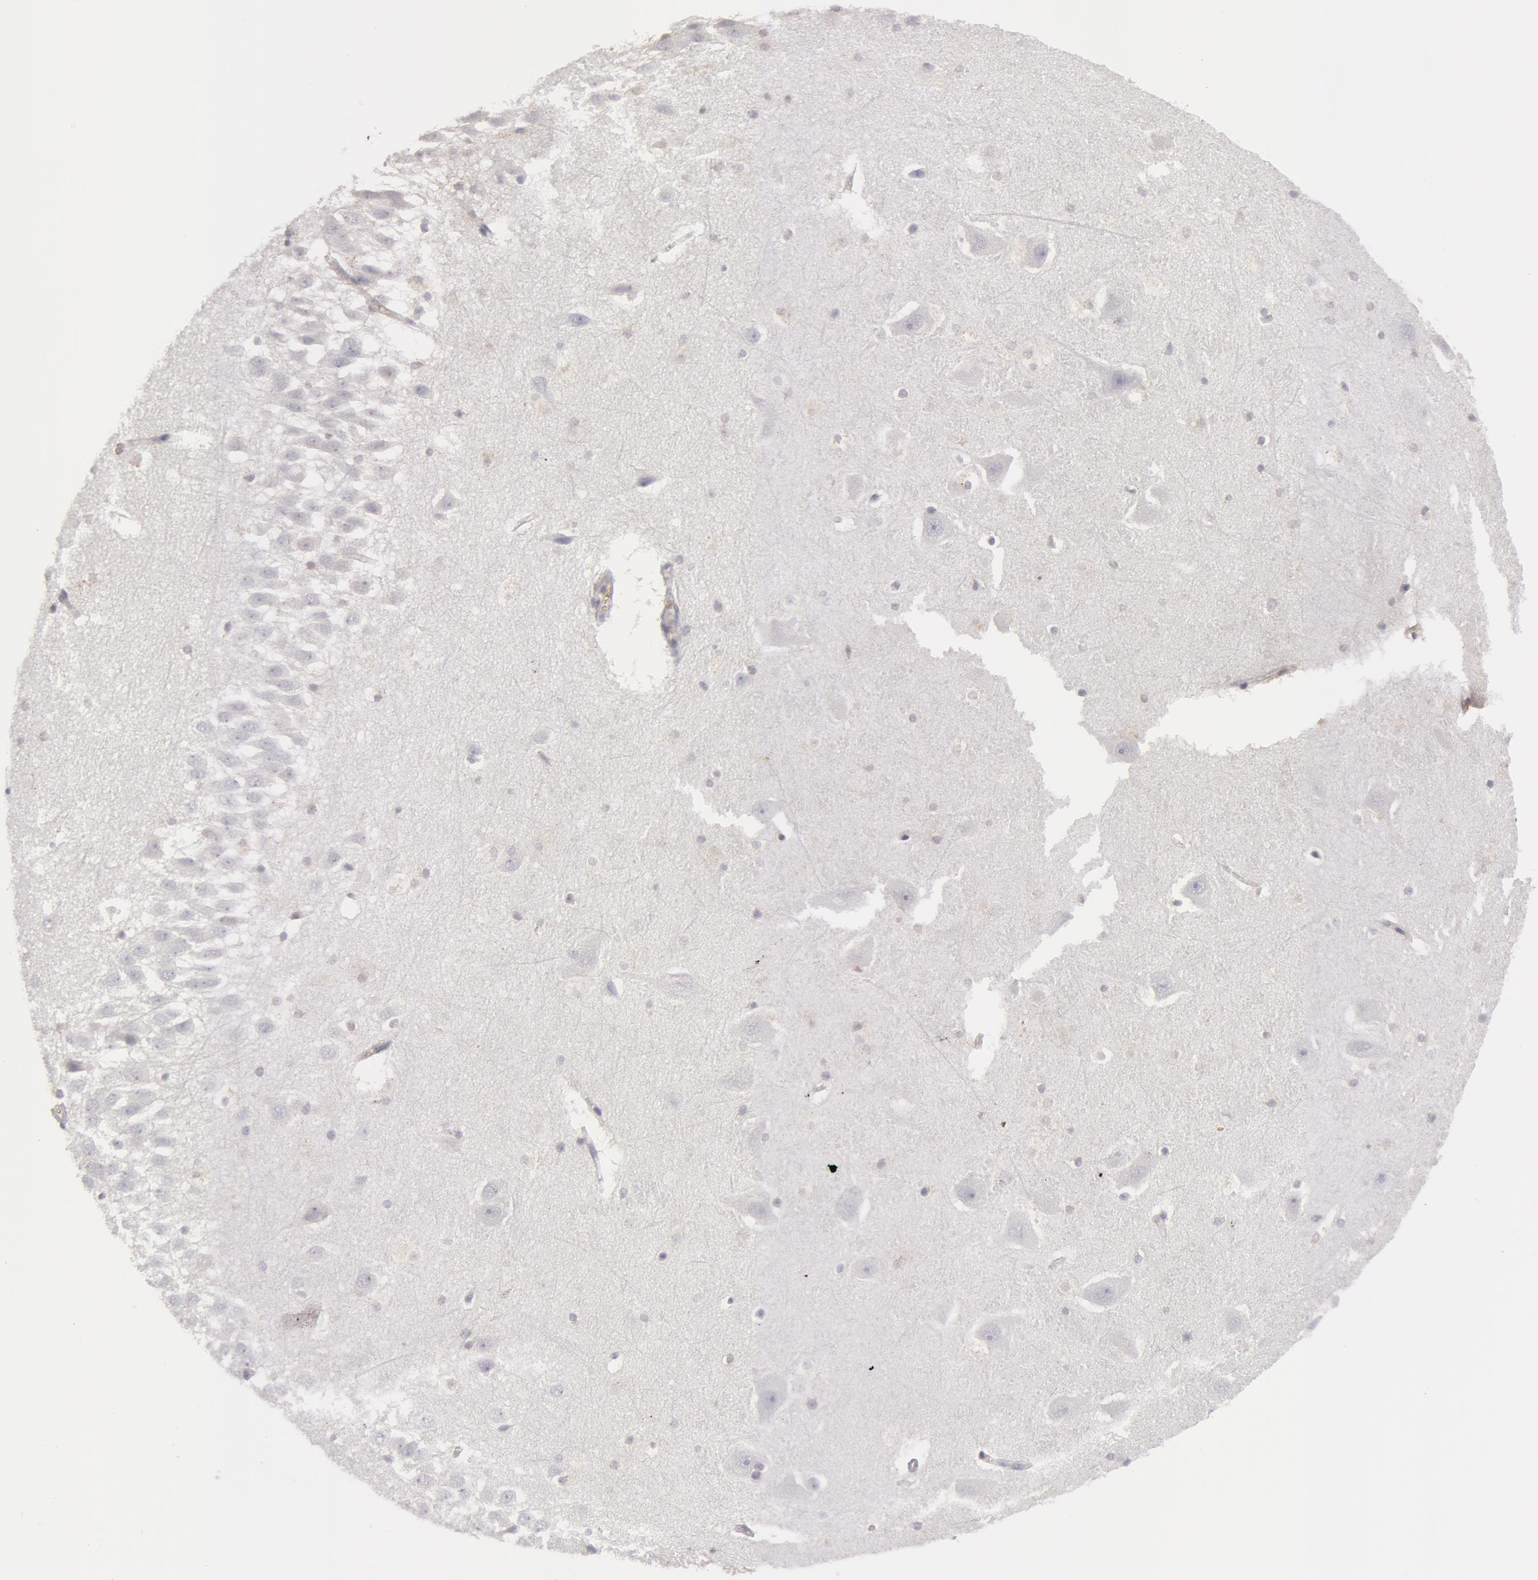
{"staining": {"intensity": "weak", "quantity": "<25%", "location": "cytoplasmic/membranous"}, "tissue": "hippocampus", "cell_type": "Glial cells", "image_type": "normal", "snomed": [{"axis": "morphology", "description": "Normal tissue, NOS"}, {"axis": "topography", "description": "Hippocampus"}], "caption": "Immunohistochemistry (IHC) histopathology image of benign hippocampus stained for a protein (brown), which demonstrates no positivity in glial cells. The staining was performed using DAB to visualize the protein expression in brown, while the nuclei were stained in blue with hematoxylin (Magnification: 20x).", "gene": "CAT", "patient": {"sex": "male", "age": 45}}